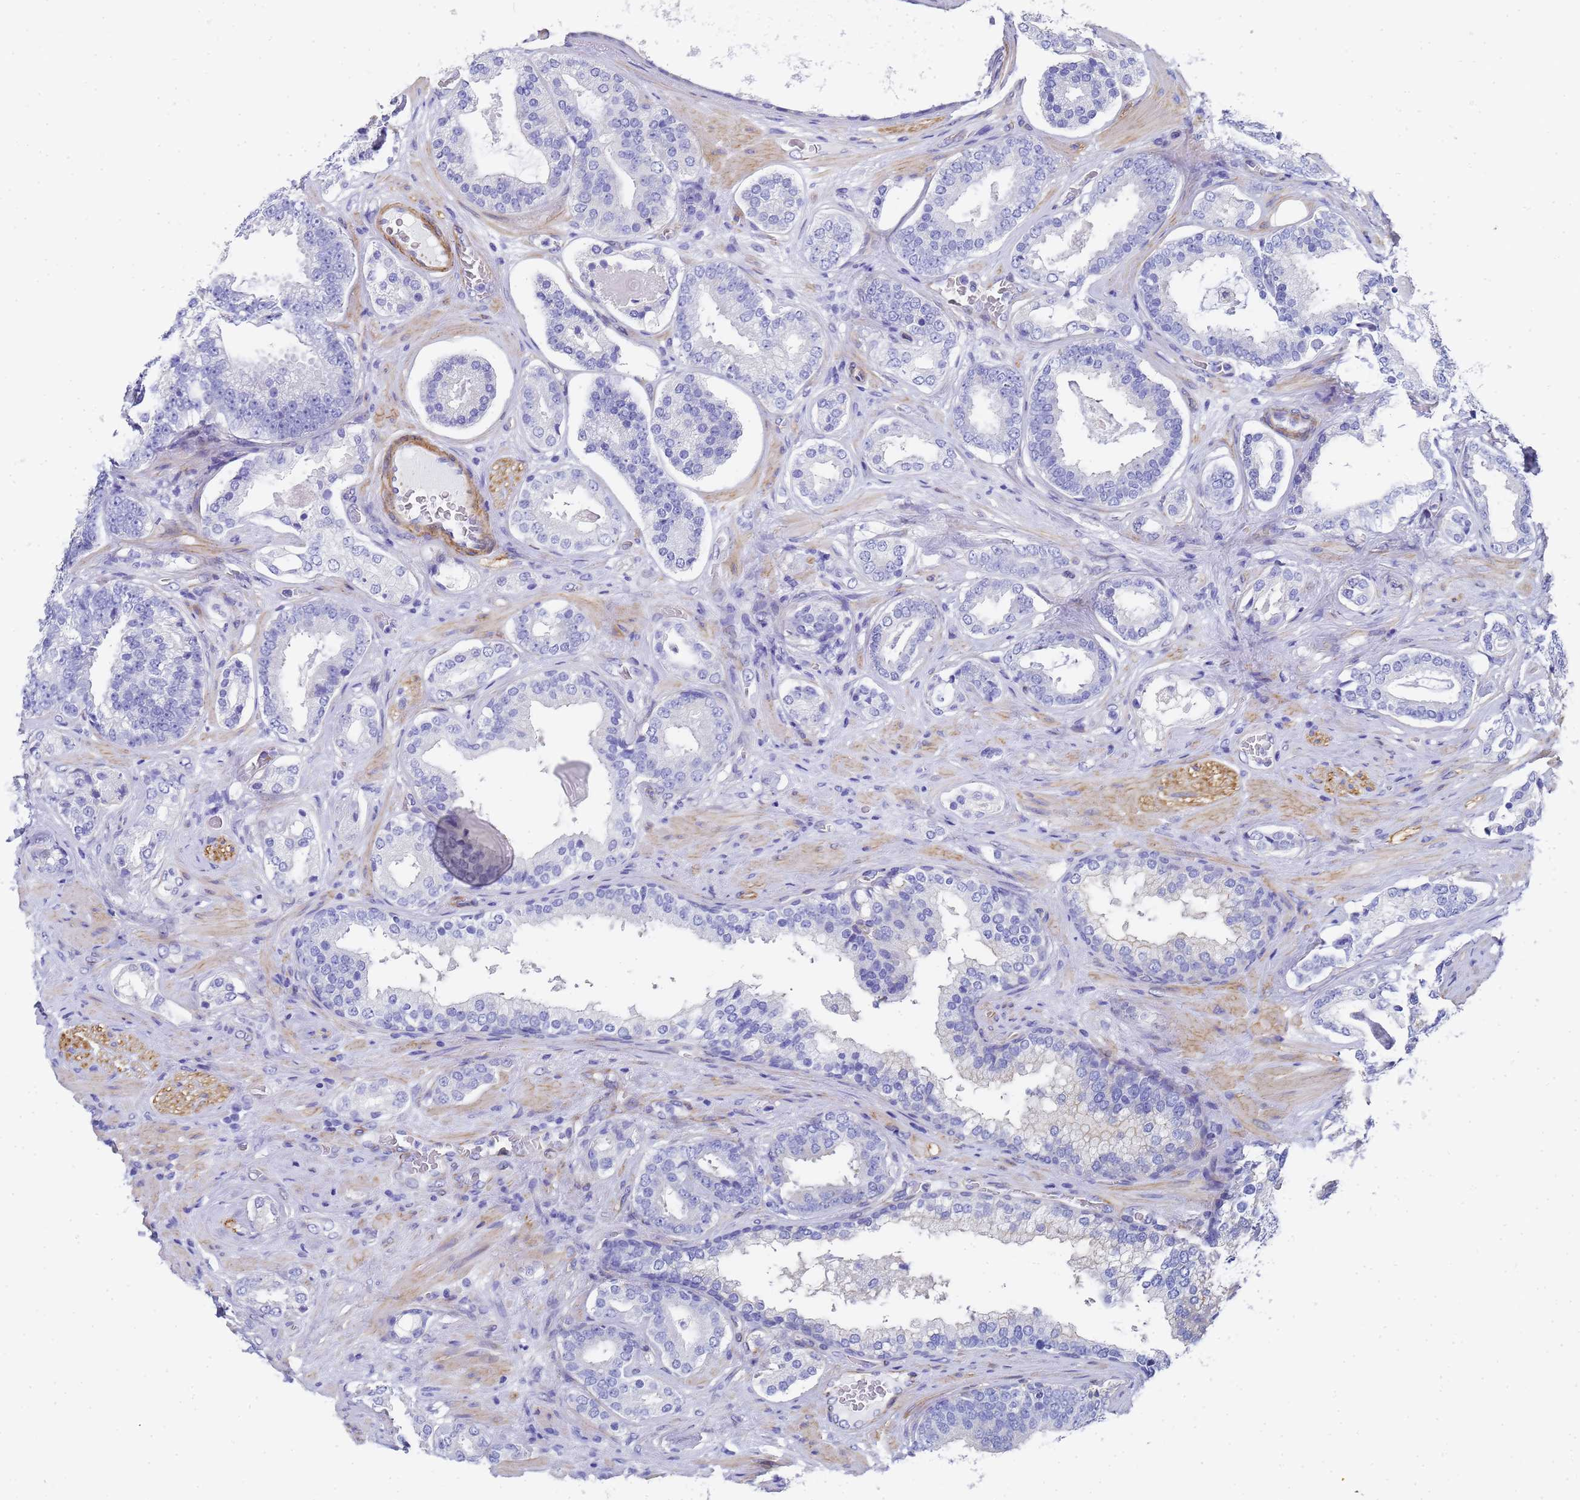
{"staining": {"intensity": "negative", "quantity": "none", "location": "none"}, "tissue": "prostate cancer", "cell_type": "Tumor cells", "image_type": "cancer", "snomed": [{"axis": "morphology", "description": "Adenocarcinoma, High grade"}, {"axis": "topography", "description": "Prostate"}], "caption": "Micrograph shows no significant protein positivity in tumor cells of prostate cancer. (Brightfield microscopy of DAB immunohistochemistry at high magnification).", "gene": "TUBB1", "patient": {"sex": "male", "age": 60}}